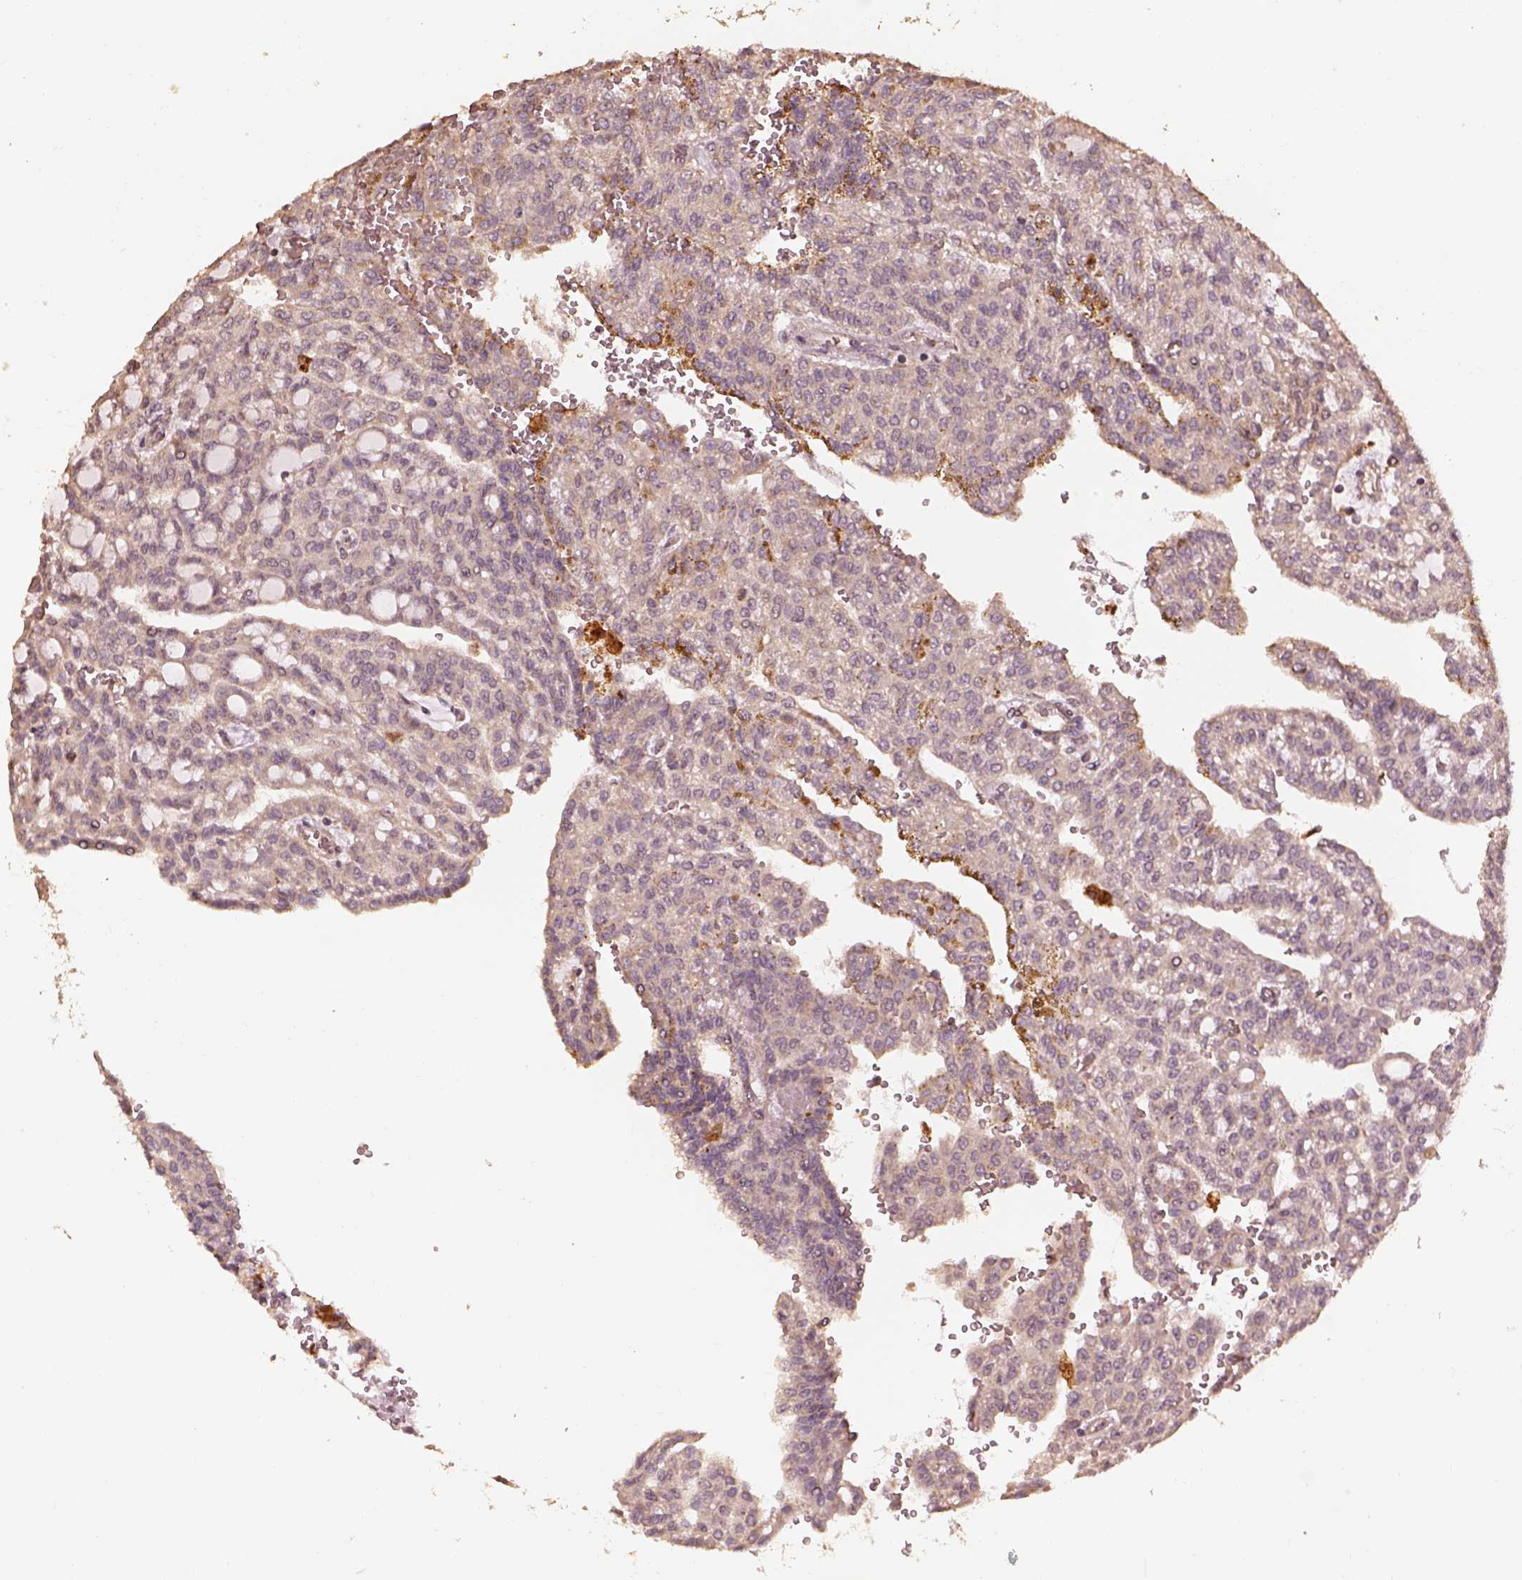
{"staining": {"intensity": "negative", "quantity": "none", "location": "none"}, "tissue": "renal cancer", "cell_type": "Tumor cells", "image_type": "cancer", "snomed": [{"axis": "morphology", "description": "Adenocarcinoma, NOS"}, {"axis": "topography", "description": "Kidney"}], "caption": "DAB (3,3'-diaminobenzidine) immunohistochemical staining of human renal cancer reveals no significant positivity in tumor cells.", "gene": "METTL4", "patient": {"sex": "male", "age": 63}}